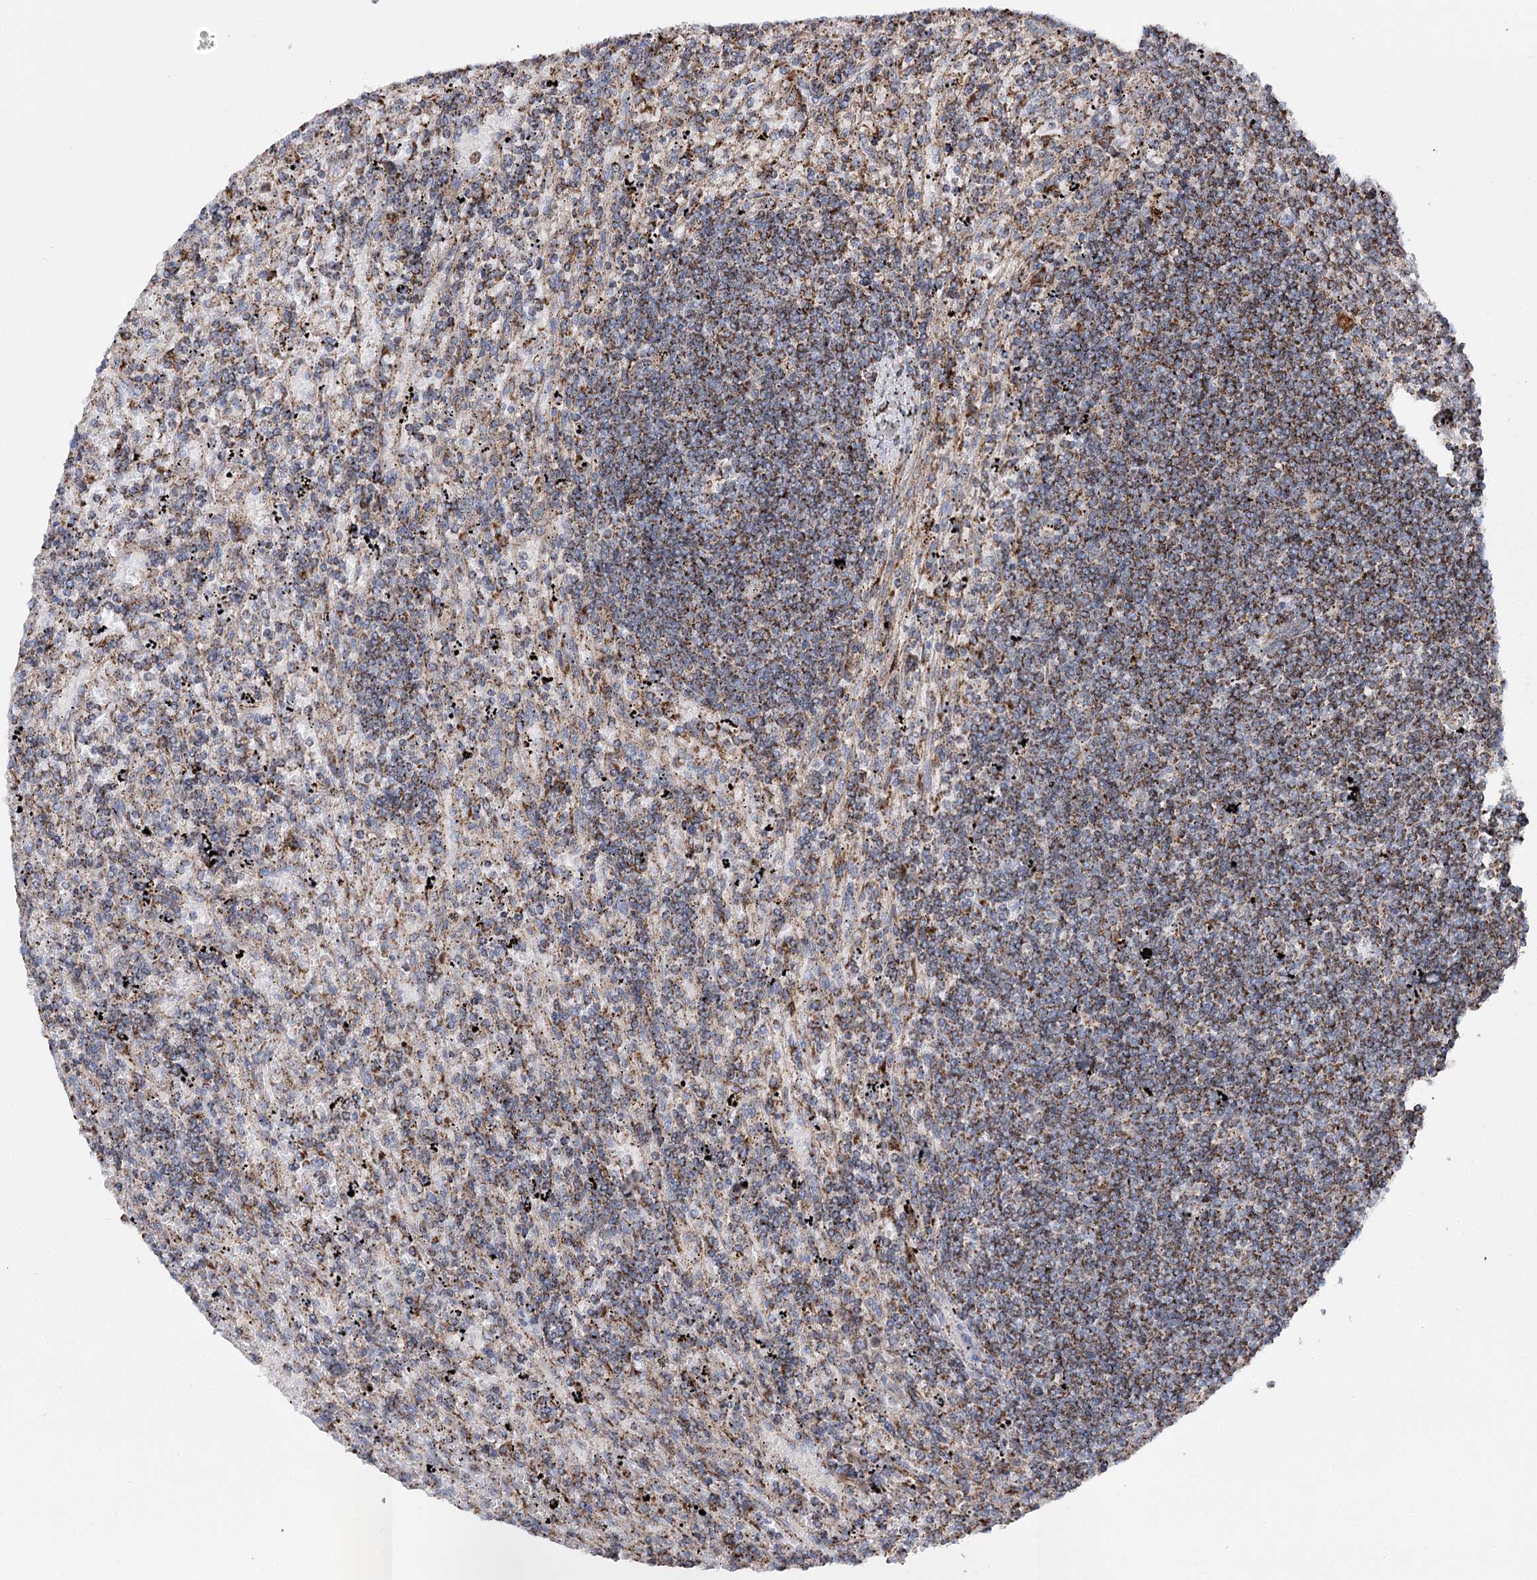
{"staining": {"intensity": "weak", "quantity": "25%-75%", "location": "cytoplasmic/membranous"}, "tissue": "lymphoma", "cell_type": "Tumor cells", "image_type": "cancer", "snomed": [{"axis": "morphology", "description": "Malignant lymphoma, non-Hodgkin's type, Low grade"}, {"axis": "topography", "description": "Spleen"}], "caption": "DAB immunohistochemical staining of human lymphoma demonstrates weak cytoplasmic/membranous protein expression in about 25%-75% of tumor cells. The protein is shown in brown color, while the nuclei are stained blue.", "gene": "MSANTD2", "patient": {"sex": "male", "age": 76}}